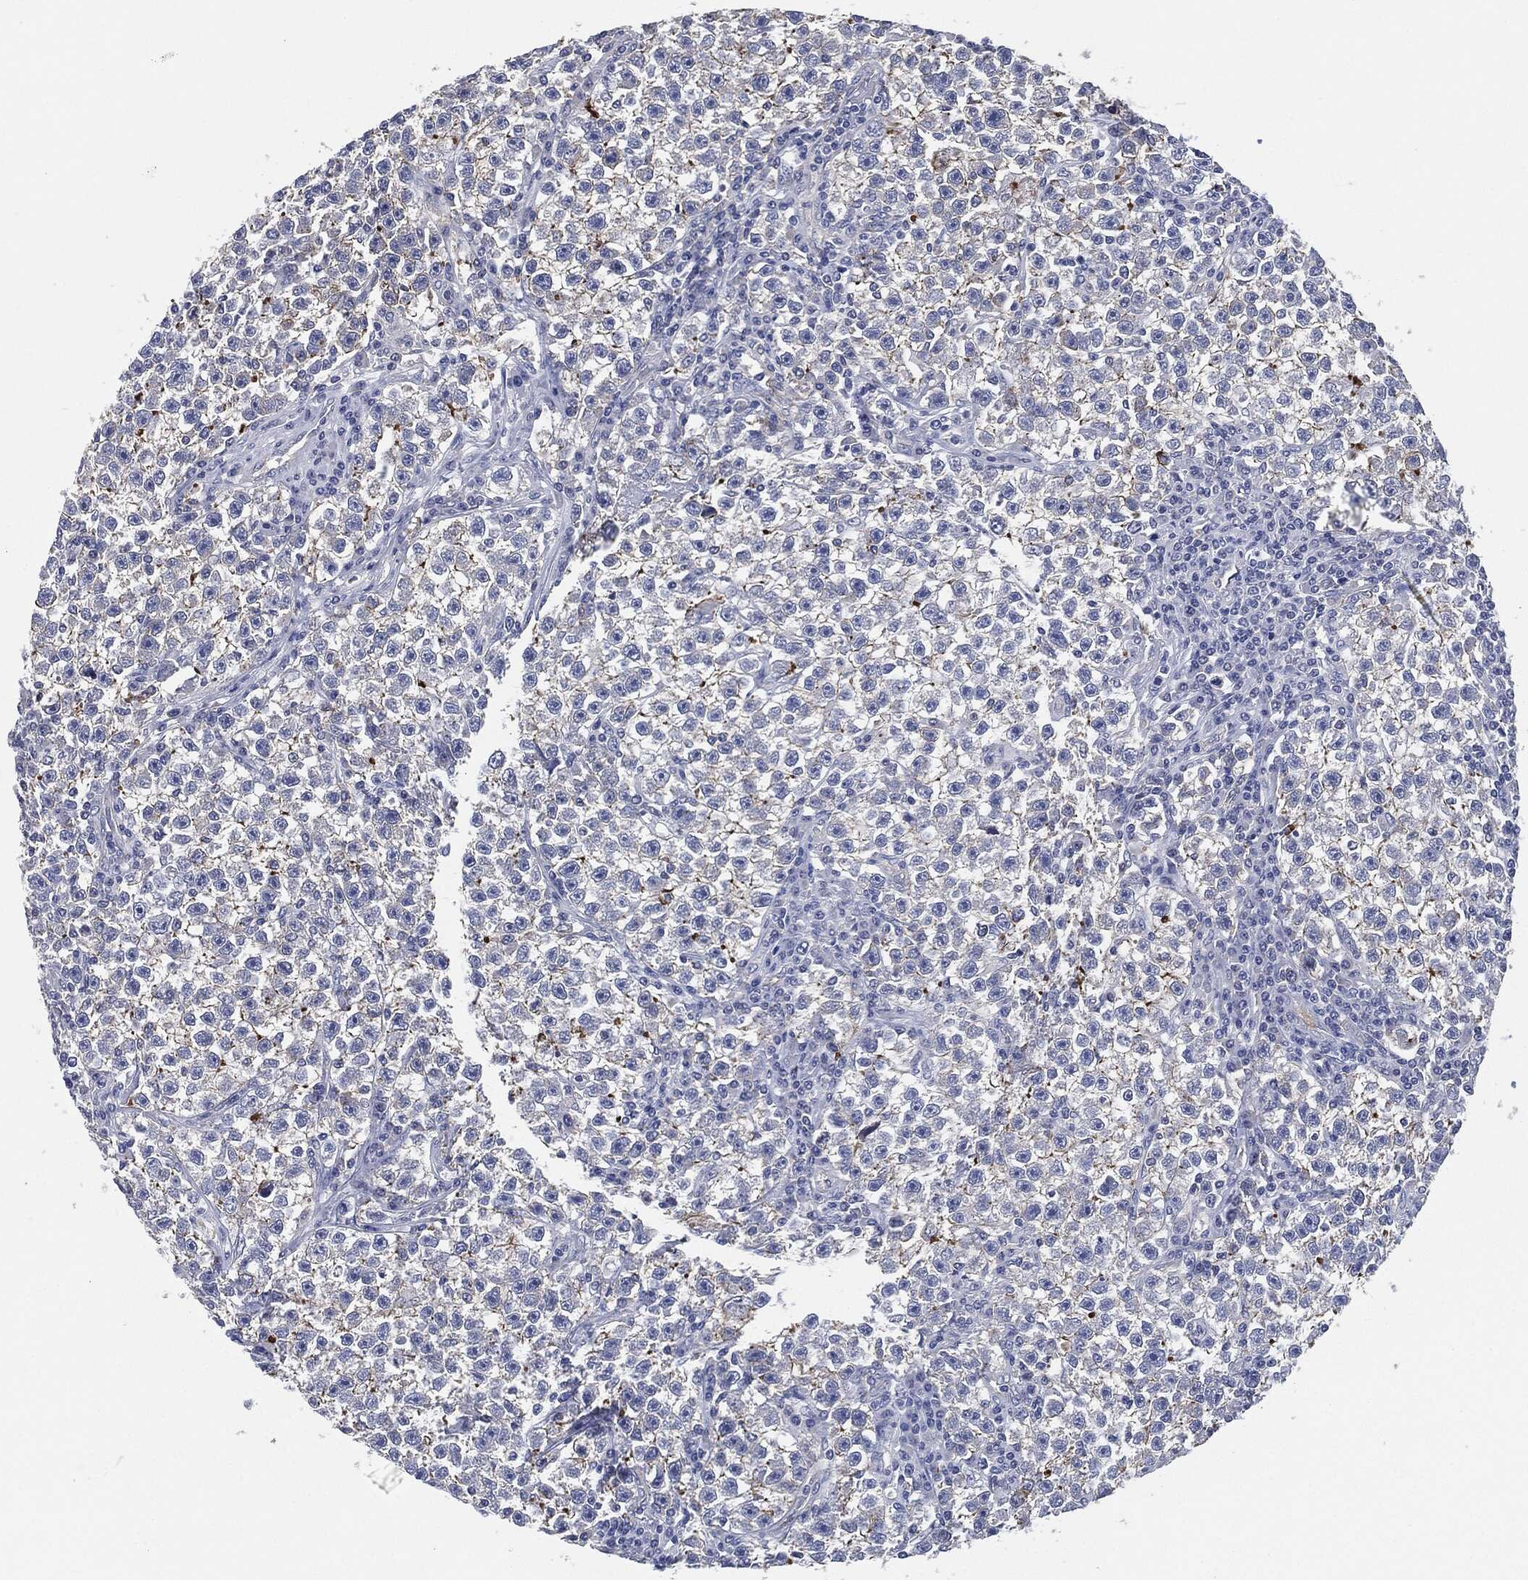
{"staining": {"intensity": "negative", "quantity": "none", "location": "none"}, "tissue": "testis cancer", "cell_type": "Tumor cells", "image_type": "cancer", "snomed": [{"axis": "morphology", "description": "Seminoma, NOS"}, {"axis": "topography", "description": "Testis"}], "caption": "A photomicrograph of human seminoma (testis) is negative for staining in tumor cells.", "gene": "SHROOM2", "patient": {"sex": "male", "age": 22}}